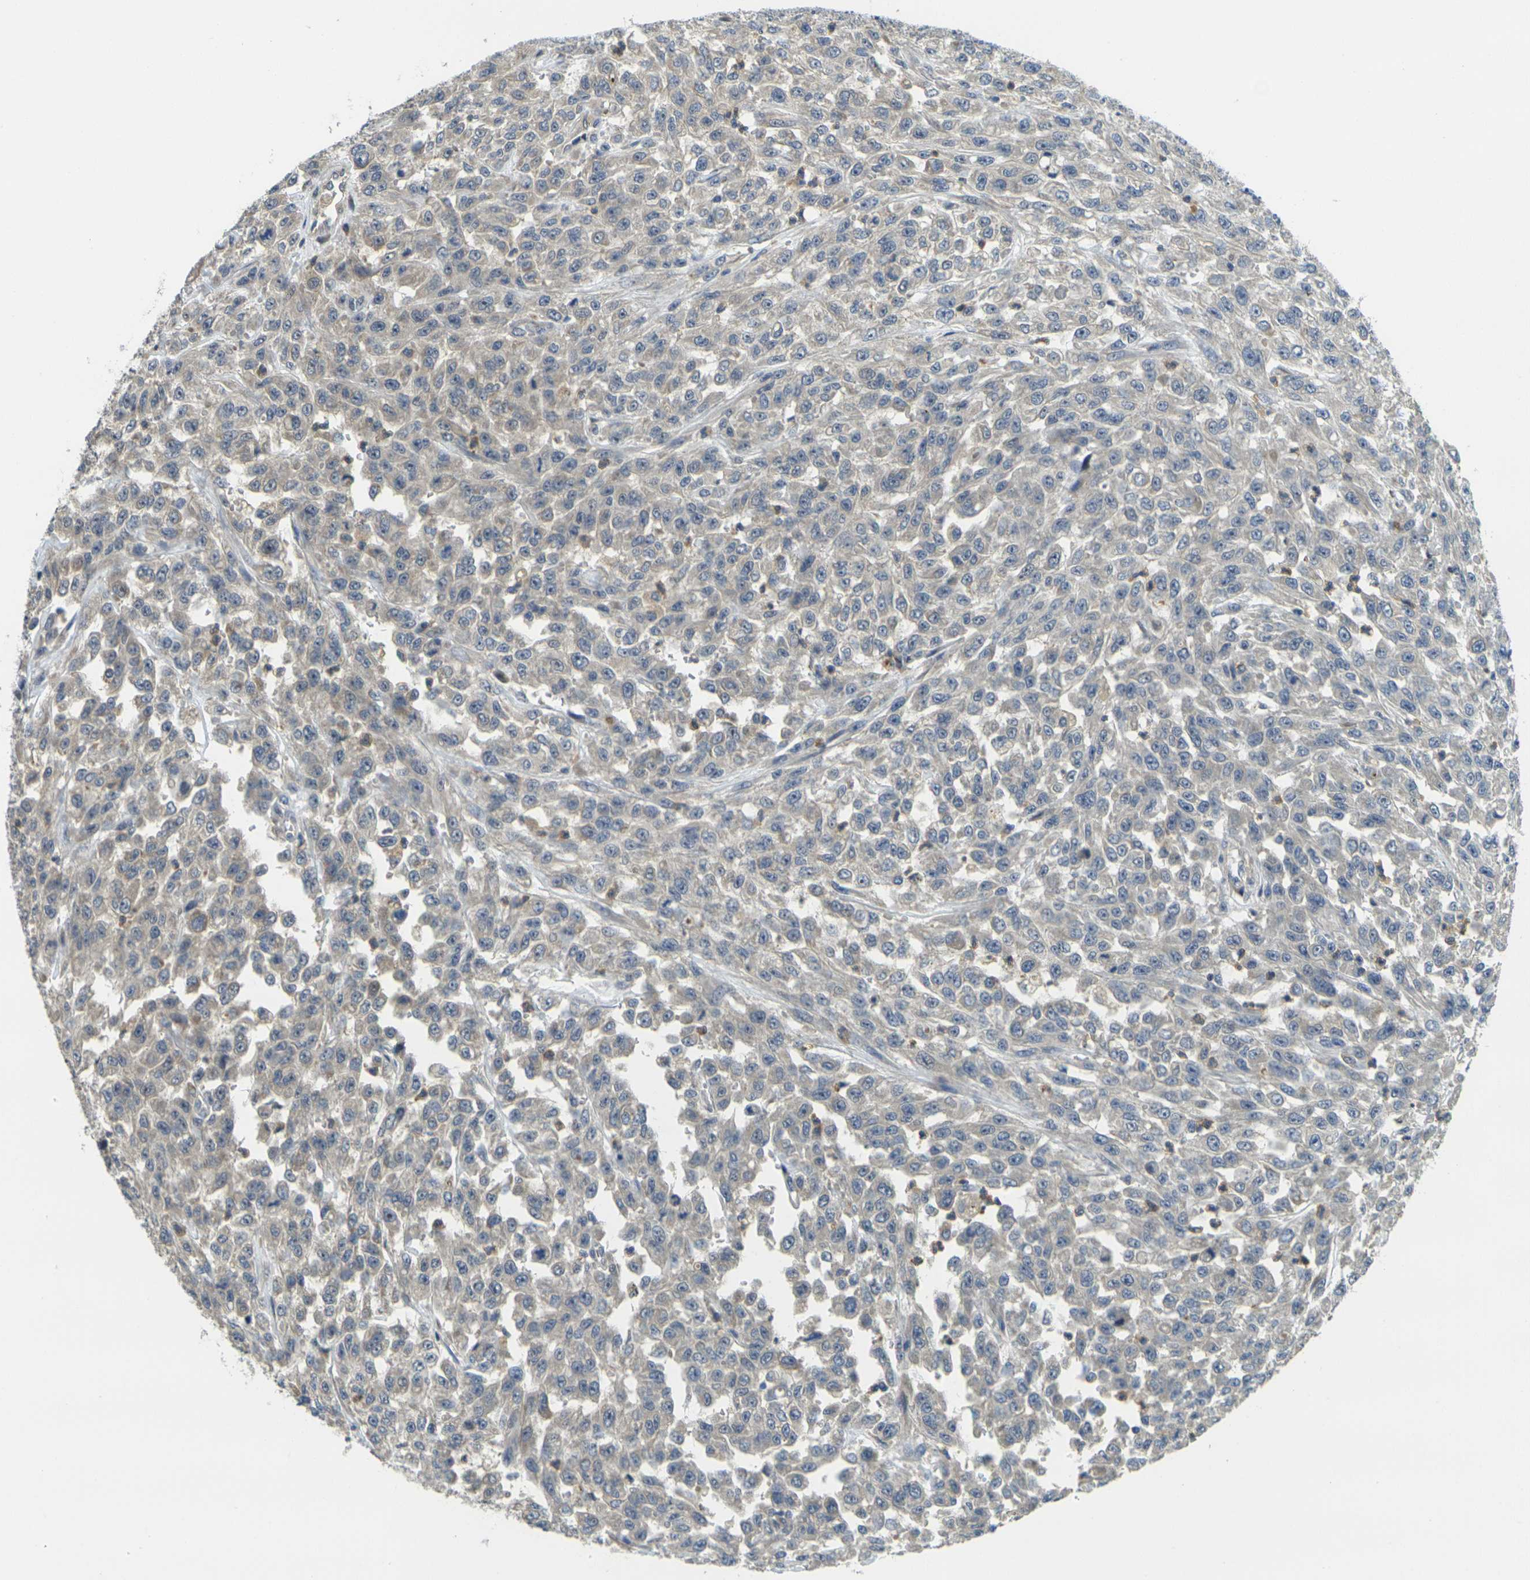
{"staining": {"intensity": "weak", "quantity": "25%-75%", "location": "cytoplasmic/membranous"}, "tissue": "urothelial cancer", "cell_type": "Tumor cells", "image_type": "cancer", "snomed": [{"axis": "morphology", "description": "Urothelial carcinoma, High grade"}, {"axis": "topography", "description": "Urinary bladder"}], "caption": "This histopathology image demonstrates IHC staining of human urothelial cancer, with low weak cytoplasmic/membranous positivity in approximately 25%-75% of tumor cells.", "gene": "MINAR2", "patient": {"sex": "male", "age": 46}}